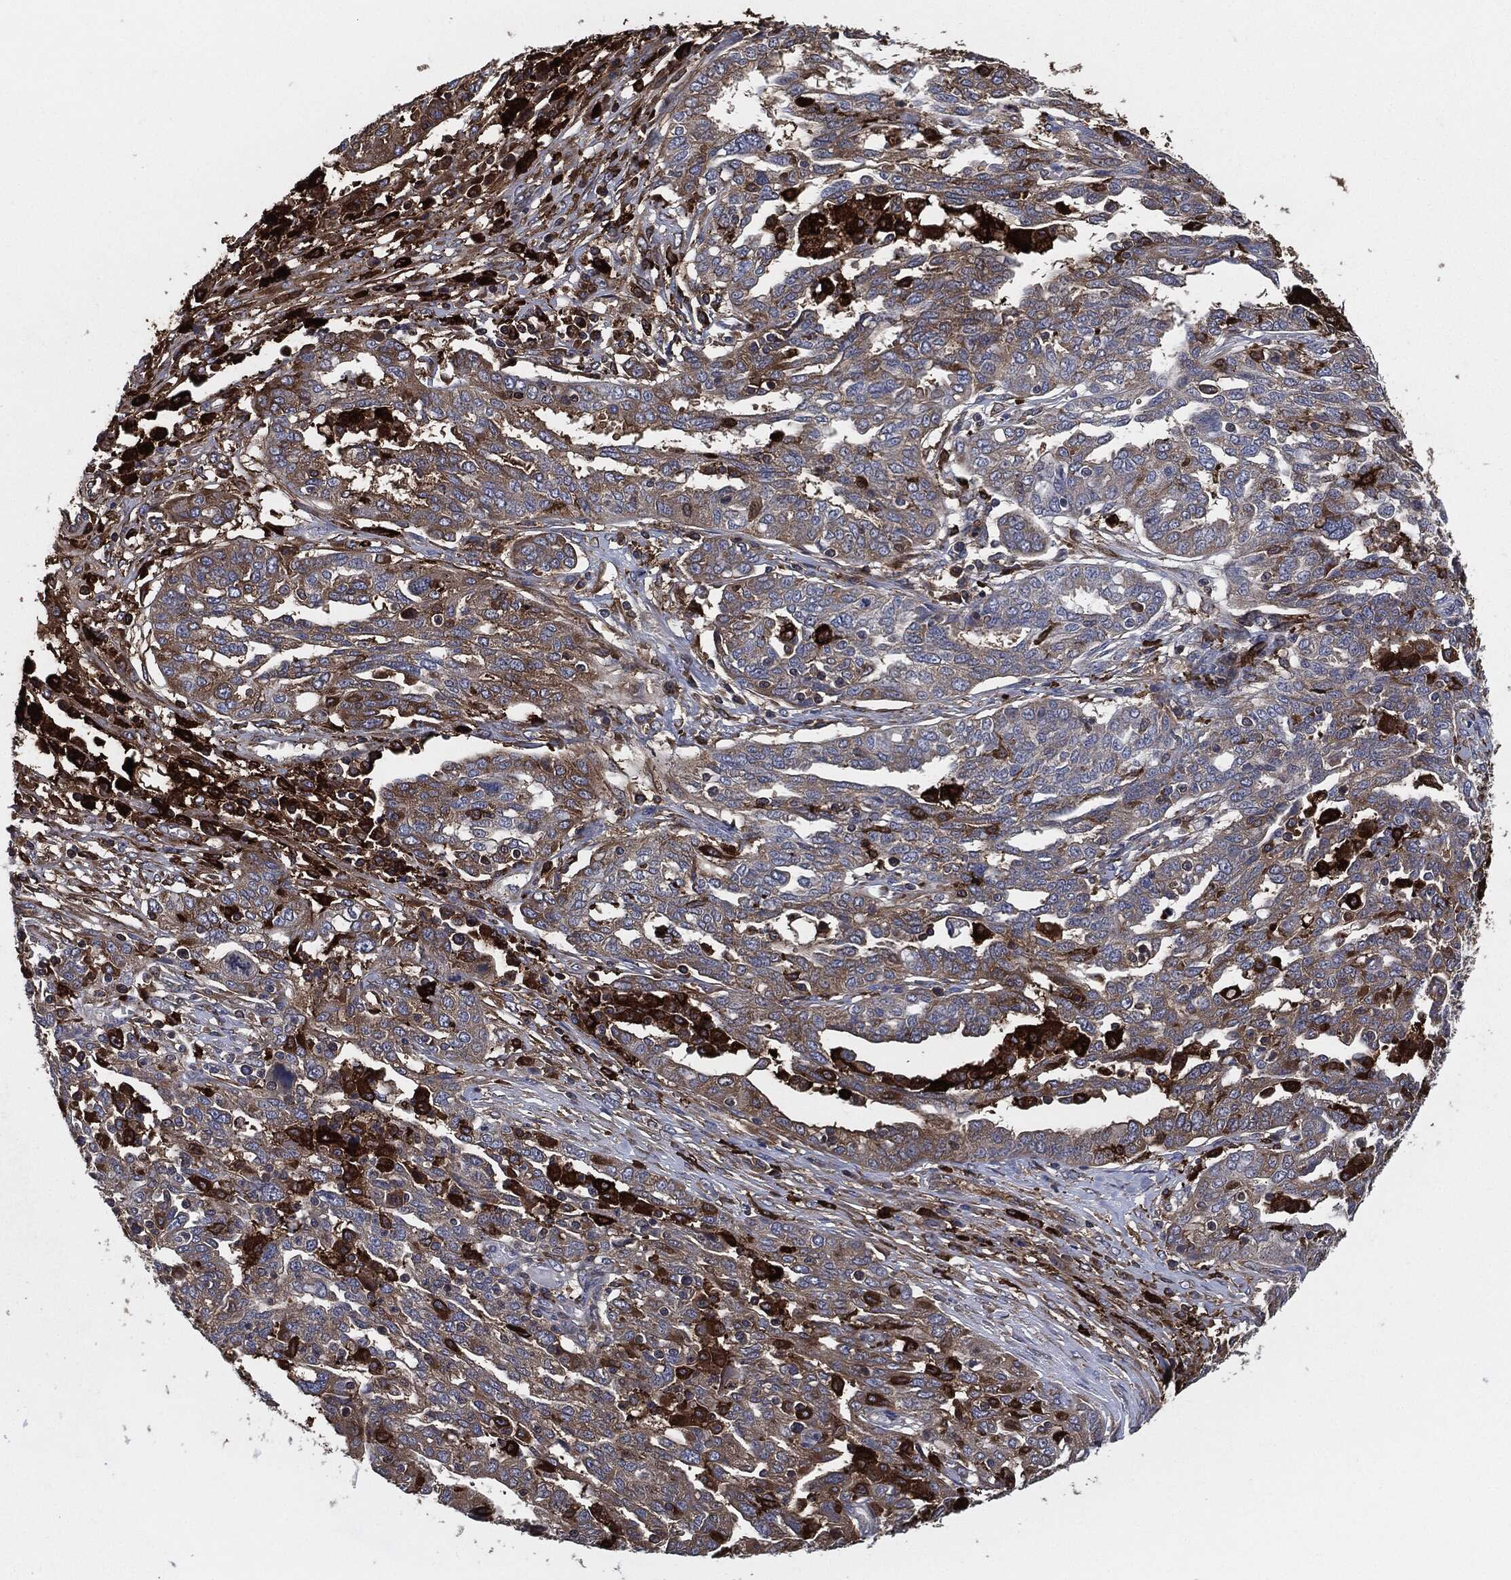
{"staining": {"intensity": "moderate", "quantity": "25%-75%", "location": "cytoplasmic/membranous"}, "tissue": "ovarian cancer", "cell_type": "Tumor cells", "image_type": "cancer", "snomed": [{"axis": "morphology", "description": "Cystadenocarcinoma, serous, NOS"}, {"axis": "topography", "description": "Ovary"}], "caption": "Immunohistochemical staining of human ovarian serous cystadenocarcinoma displays medium levels of moderate cytoplasmic/membranous positivity in about 25%-75% of tumor cells.", "gene": "TMEM11", "patient": {"sex": "female", "age": 67}}